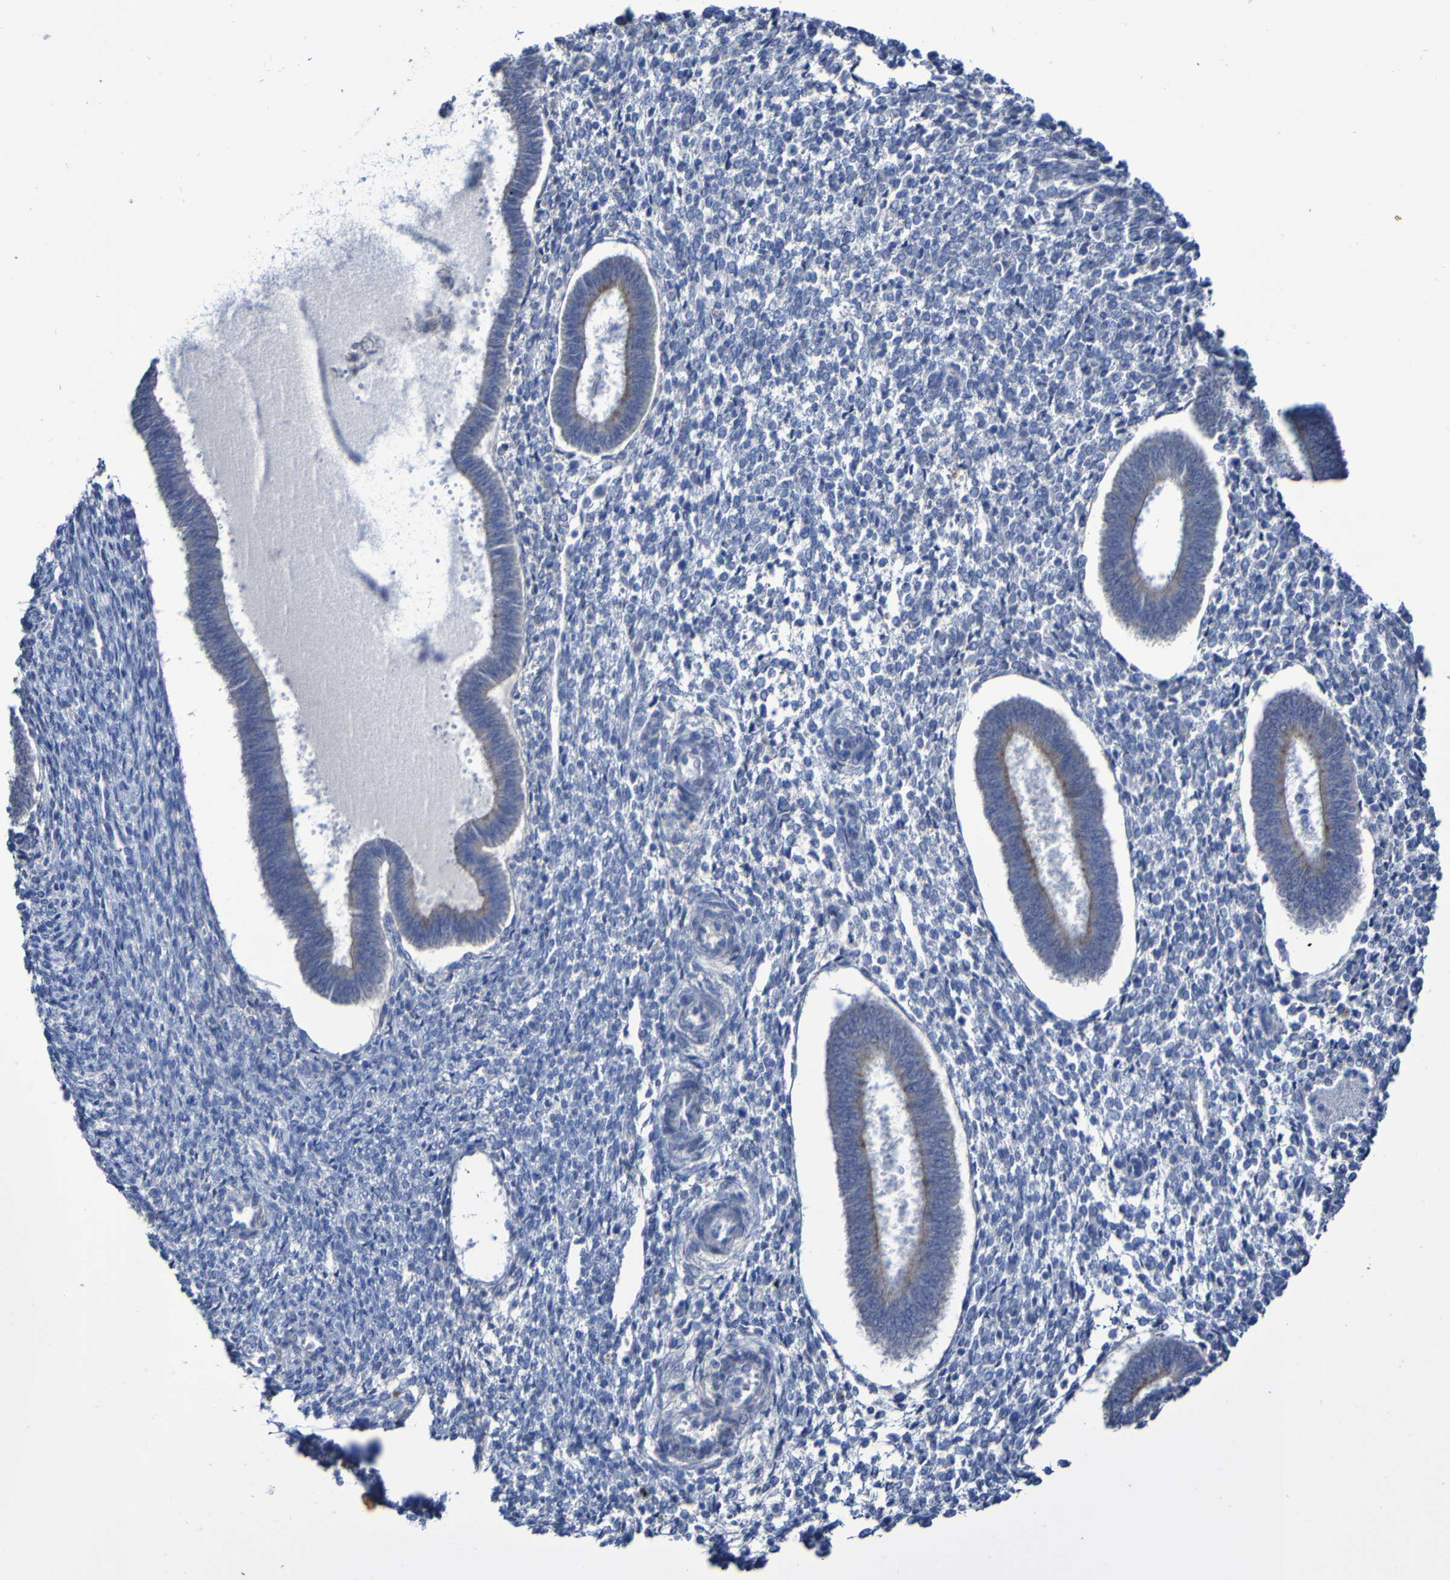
{"staining": {"intensity": "negative", "quantity": "none", "location": "none"}, "tissue": "endometrium", "cell_type": "Cells in endometrial stroma", "image_type": "normal", "snomed": [{"axis": "morphology", "description": "Normal tissue, NOS"}, {"axis": "topography", "description": "Endometrium"}], "caption": "High magnification brightfield microscopy of unremarkable endometrium stained with DAB (brown) and counterstained with hematoxylin (blue): cells in endometrial stroma show no significant staining.", "gene": "SGCB", "patient": {"sex": "female", "age": 35}}